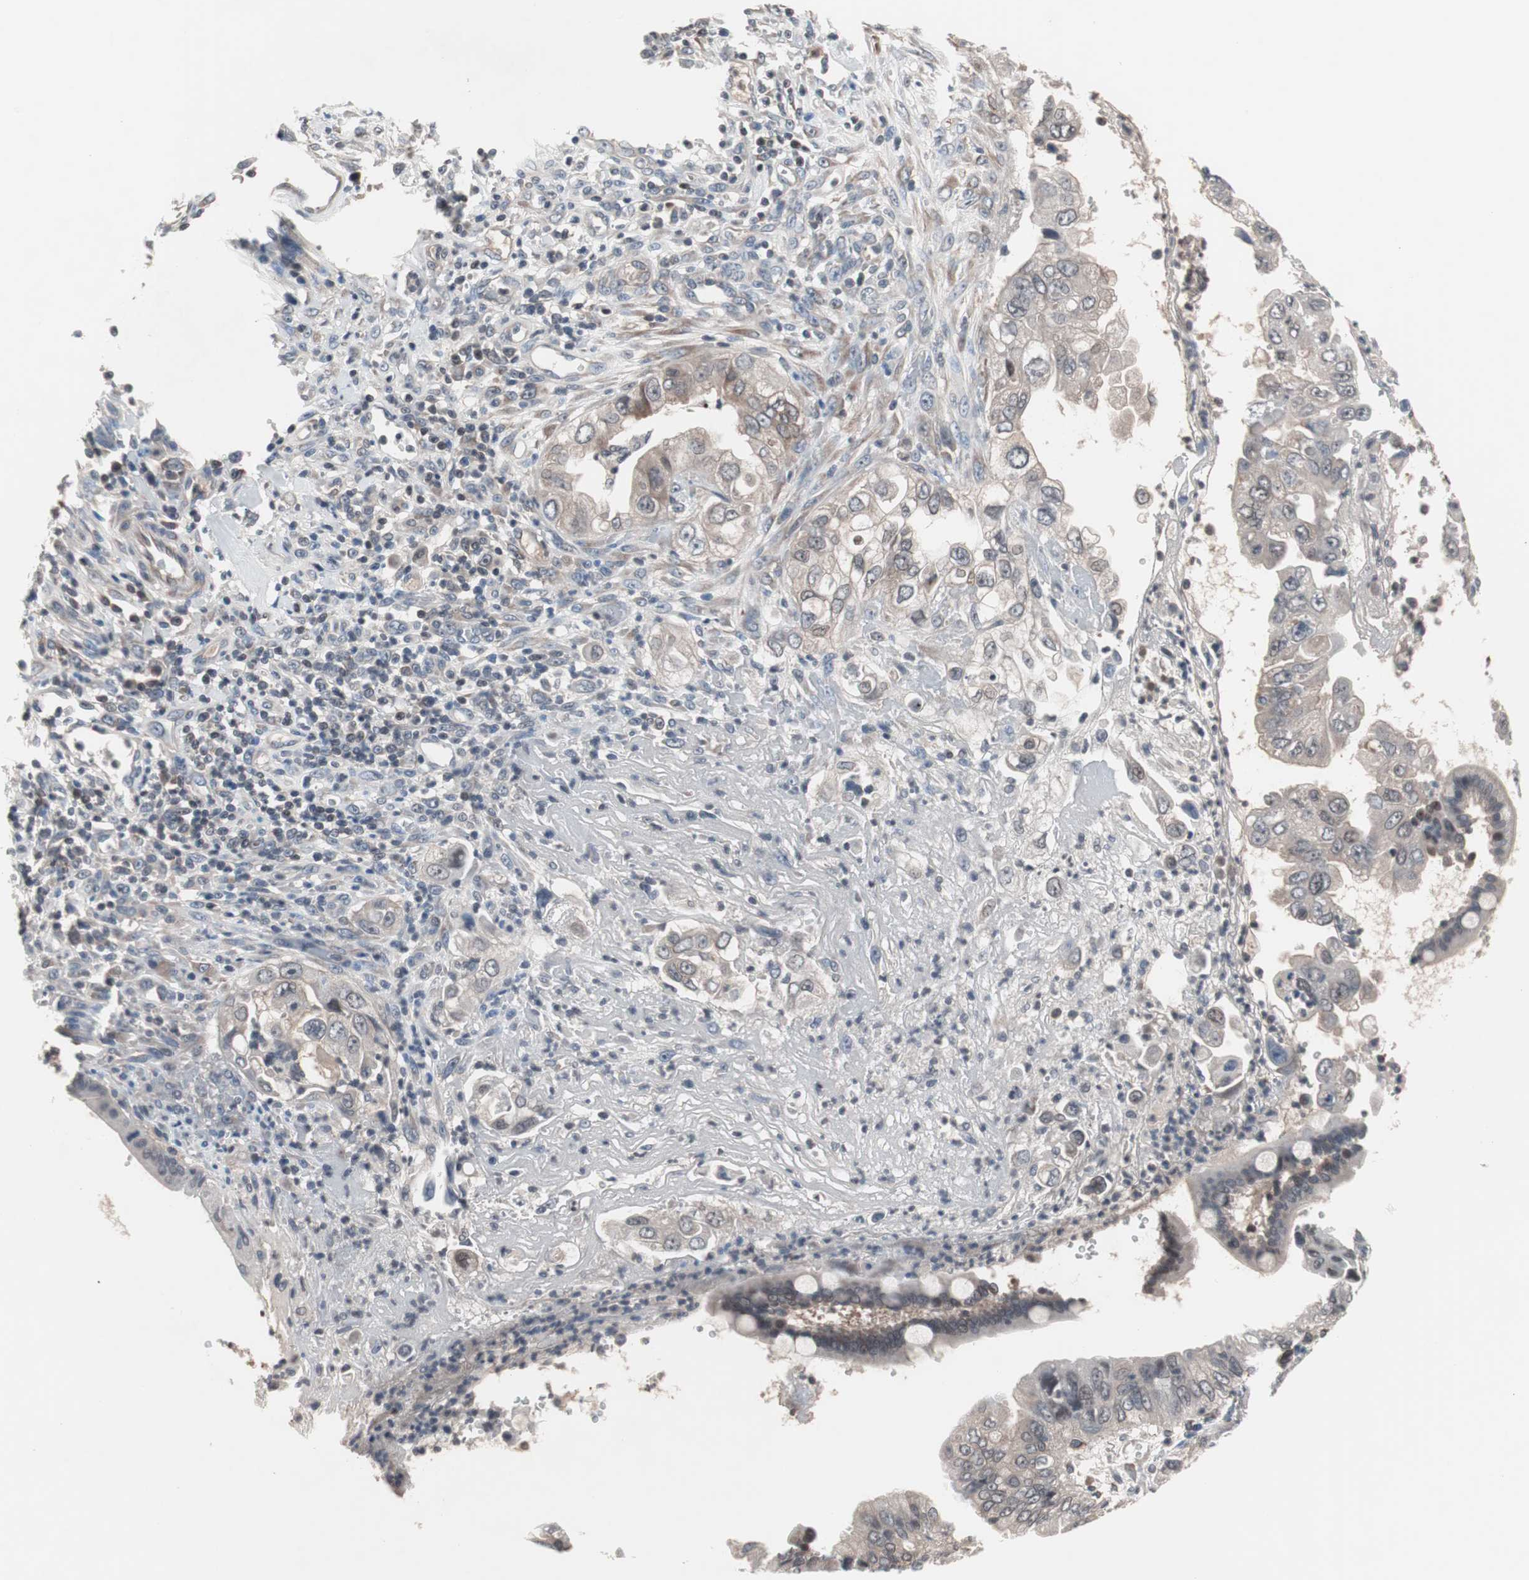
{"staining": {"intensity": "weak", "quantity": "25%-75%", "location": "cytoplasmic/membranous,nuclear"}, "tissue": "pancreatic cancer", "cell_type": "Tumor cells", "image_type": "cancer", "snomed": [{"axis": "morphology", "description": "Normal tissue, NOS"}, {"axis": "topography", "description": "Lymph node"}], "caption": "A low amount of weak cytoplasmic/membranous and nuclear staining is appreciated in about 25%-75% of tumor cells in pancreatic cancer tissue.", "gene": "IRS1", "patient": {"sex": "male", "age": 50}}